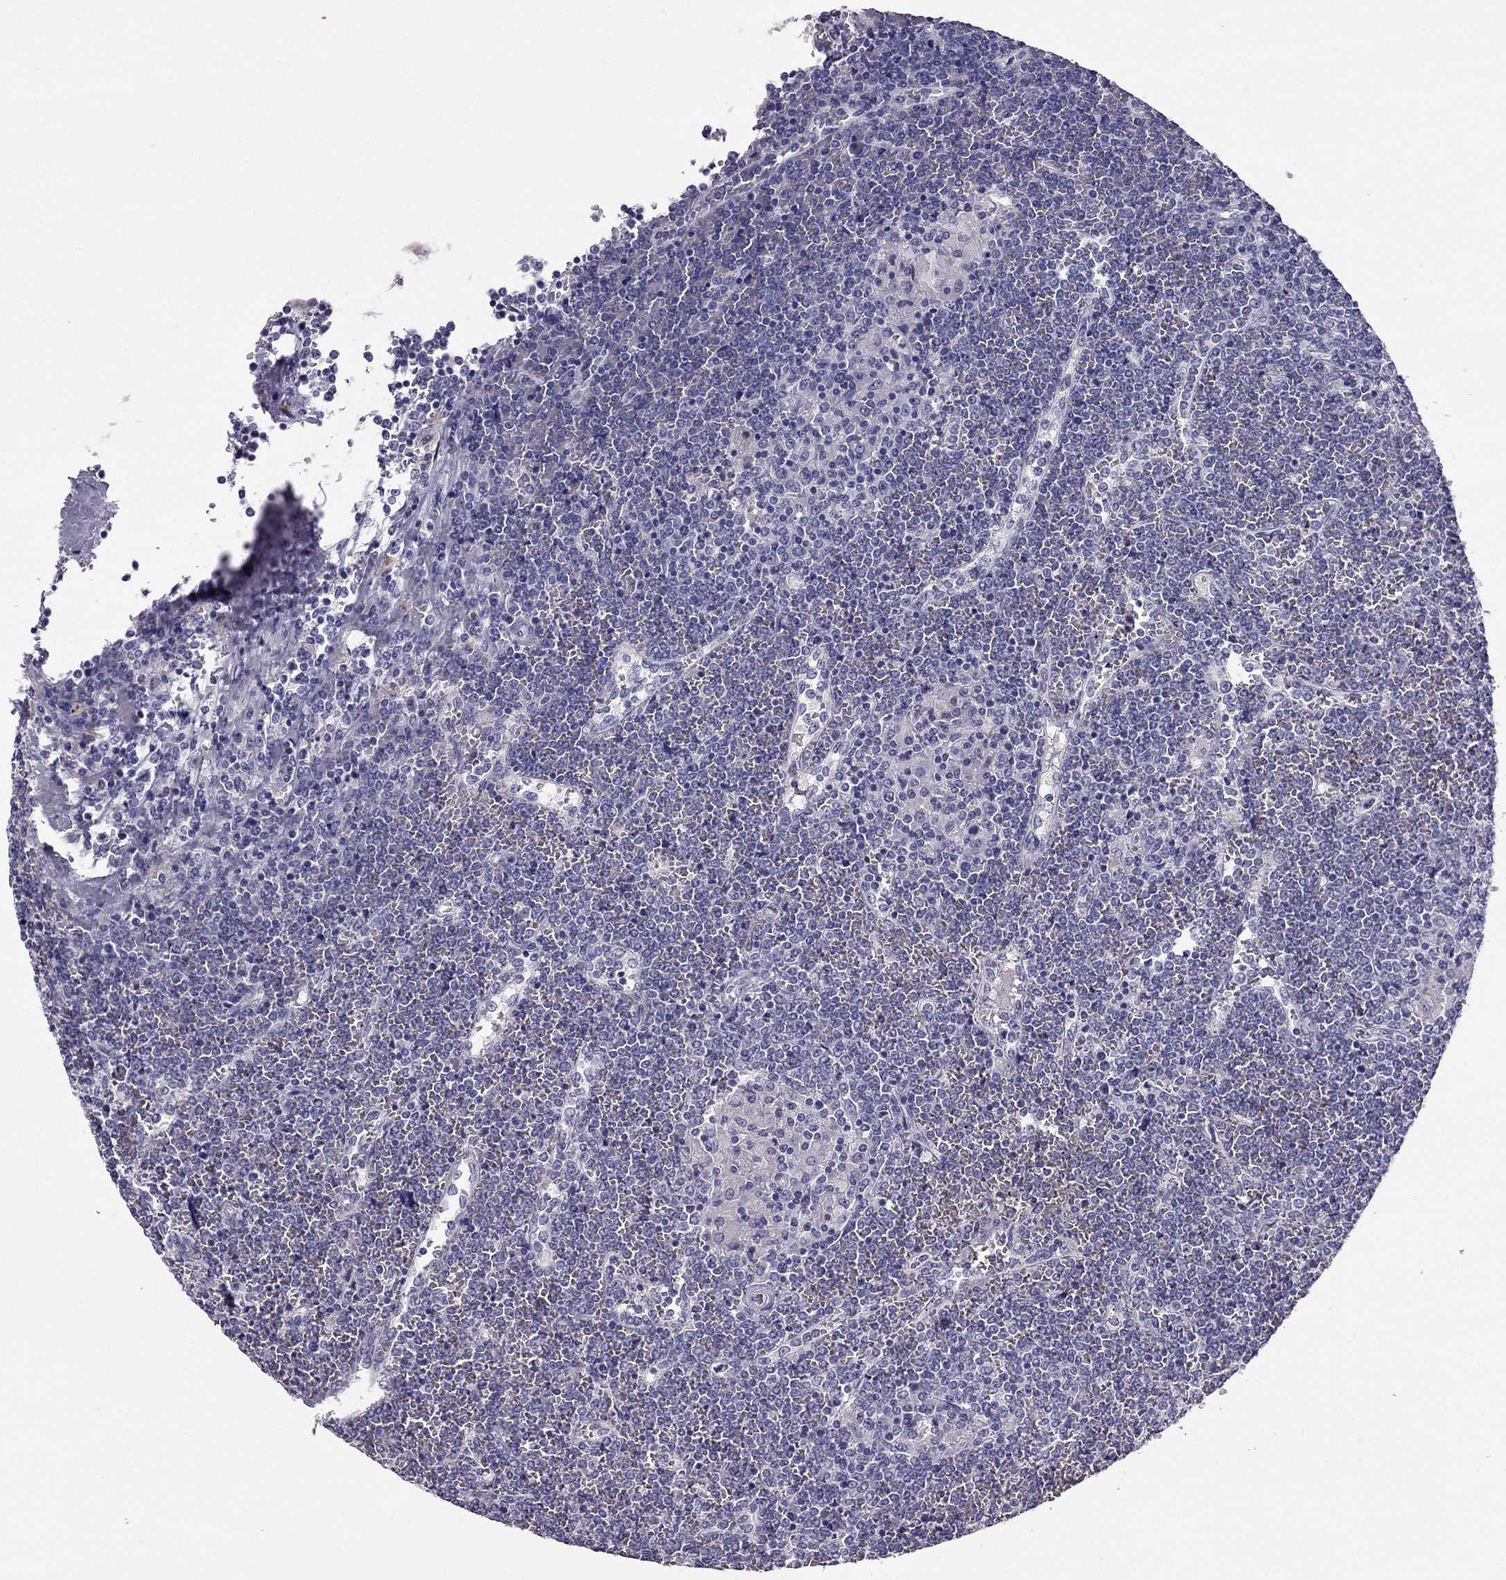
{"staining": {"intensity": "negative", "quantity": "none", "location": "none"}, "tissue": "lymphoma", "cell_type": "Tumor cells", "image_type": "cancer", "snomed": [{"axis": "morphology", "description": "Malignant lymphoma, non-Hodgkin's type, Low grade"}, {"axis": "topography", "description": "Spleen"}], "caption": "Protein analysis of malignant lymphoma, non-Hodgkin's type (low-grade) demonstrates no significant staining in tumor cells. (Immunohistochemistry (ihc), brightfield microscopy, high magnification).", "gene": "RHO", "patient": {"sex": "female", "age": 19}}